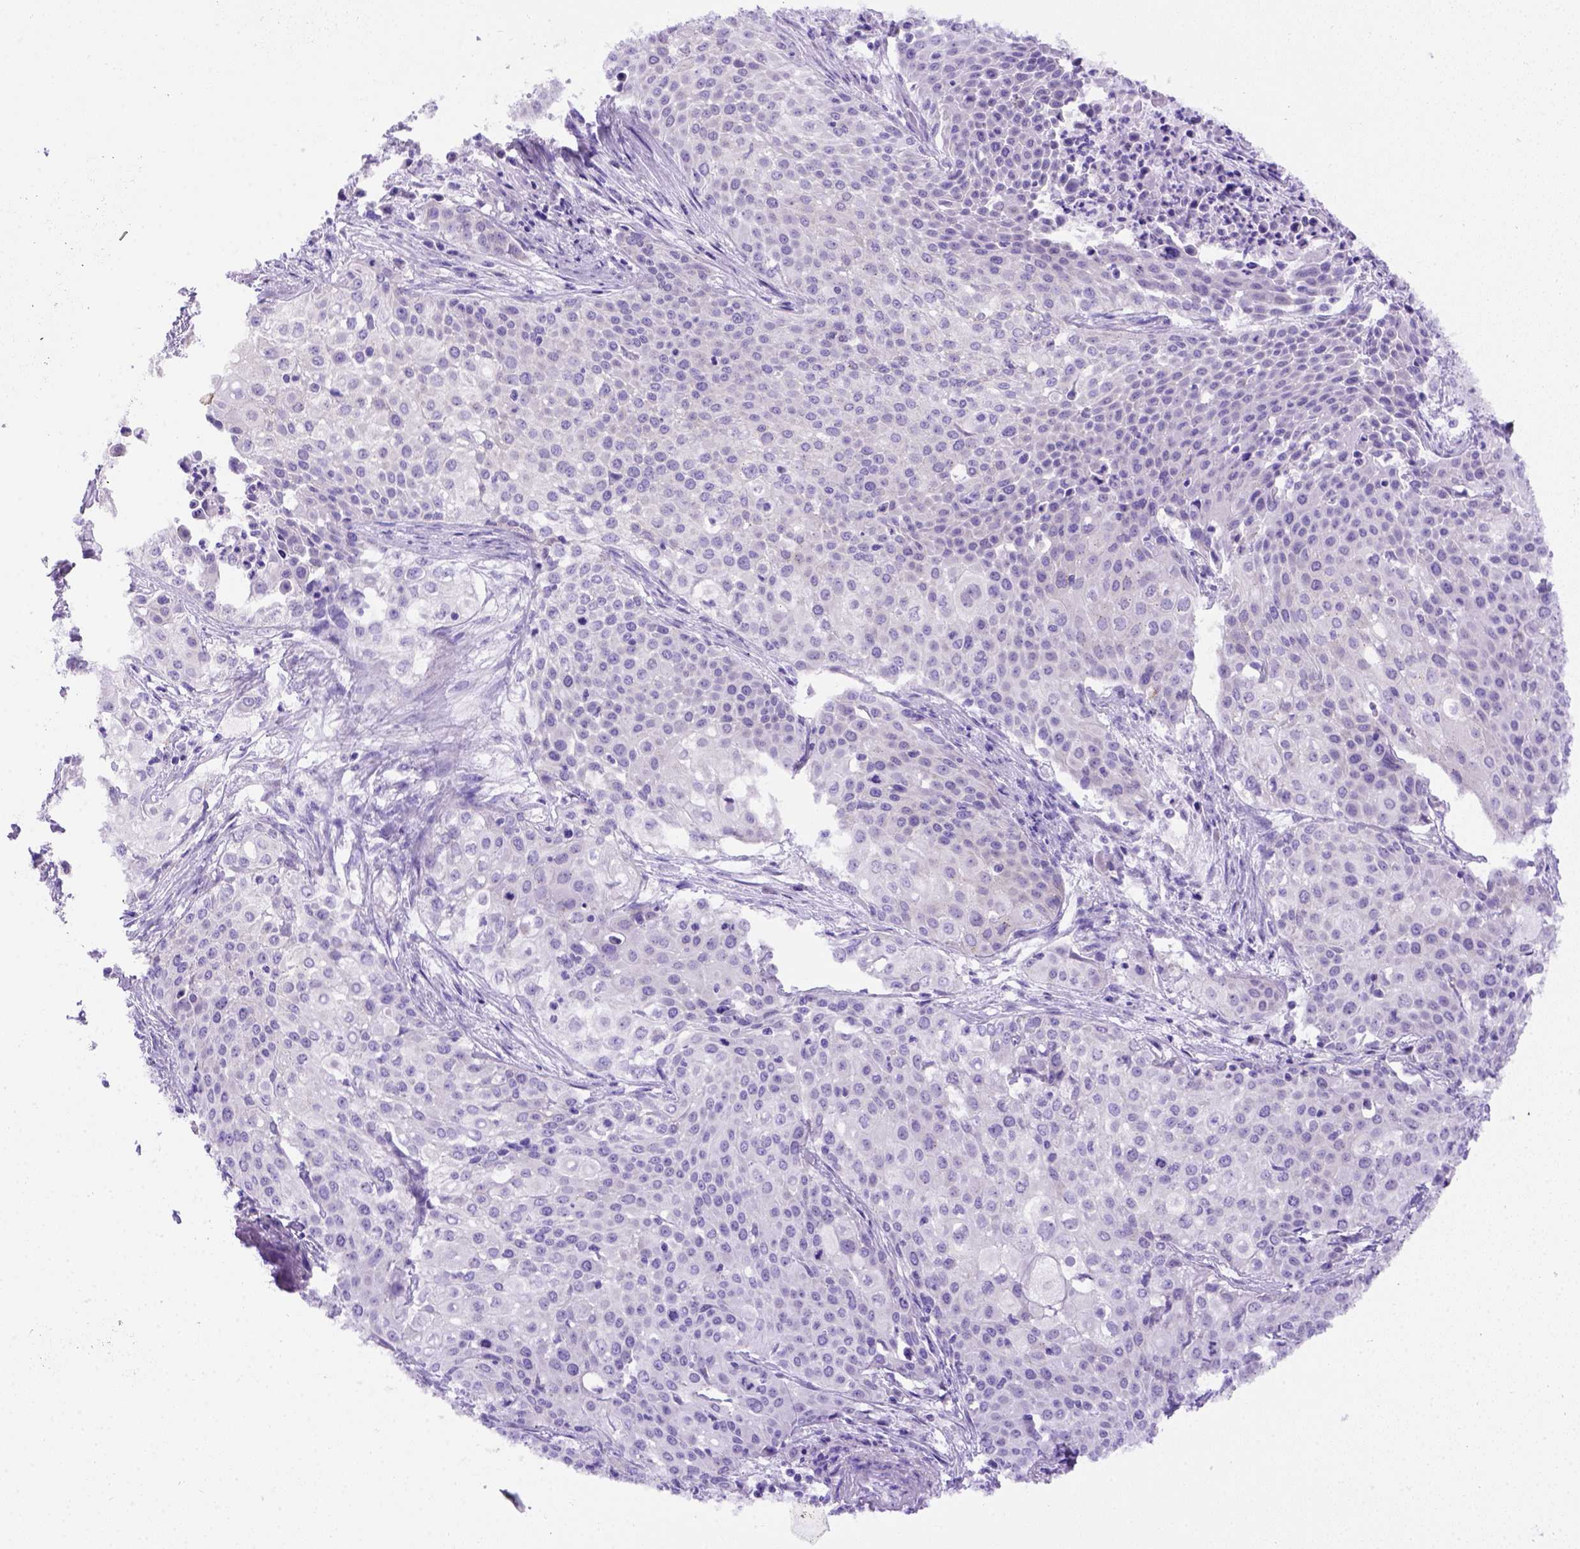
{"staining": {"intensity": "weak", "quantity": "<25%", "location": "cytoplasmic/membranous"}, "tissue": "cervical cancer", "cell_type": "Tumor cells", "image_type": "cancer", "snomed": [{"axis": "morphology", "description": "Squamous cell carcinoma, NOS"}, {"axis": "topography", "description": "Cervix"}], "caption": "DAB immunohistochemical staining of squamous cell carcinoma (cervical) demonstrates no significant staining in tumor cells. (DAB (3,3'-diaminobenzidine) immunohistochemistry (IHC) with hematoxylin counter stain).", "gene": "FOXI1", "patient": {"sex": "female", "age": 39}}